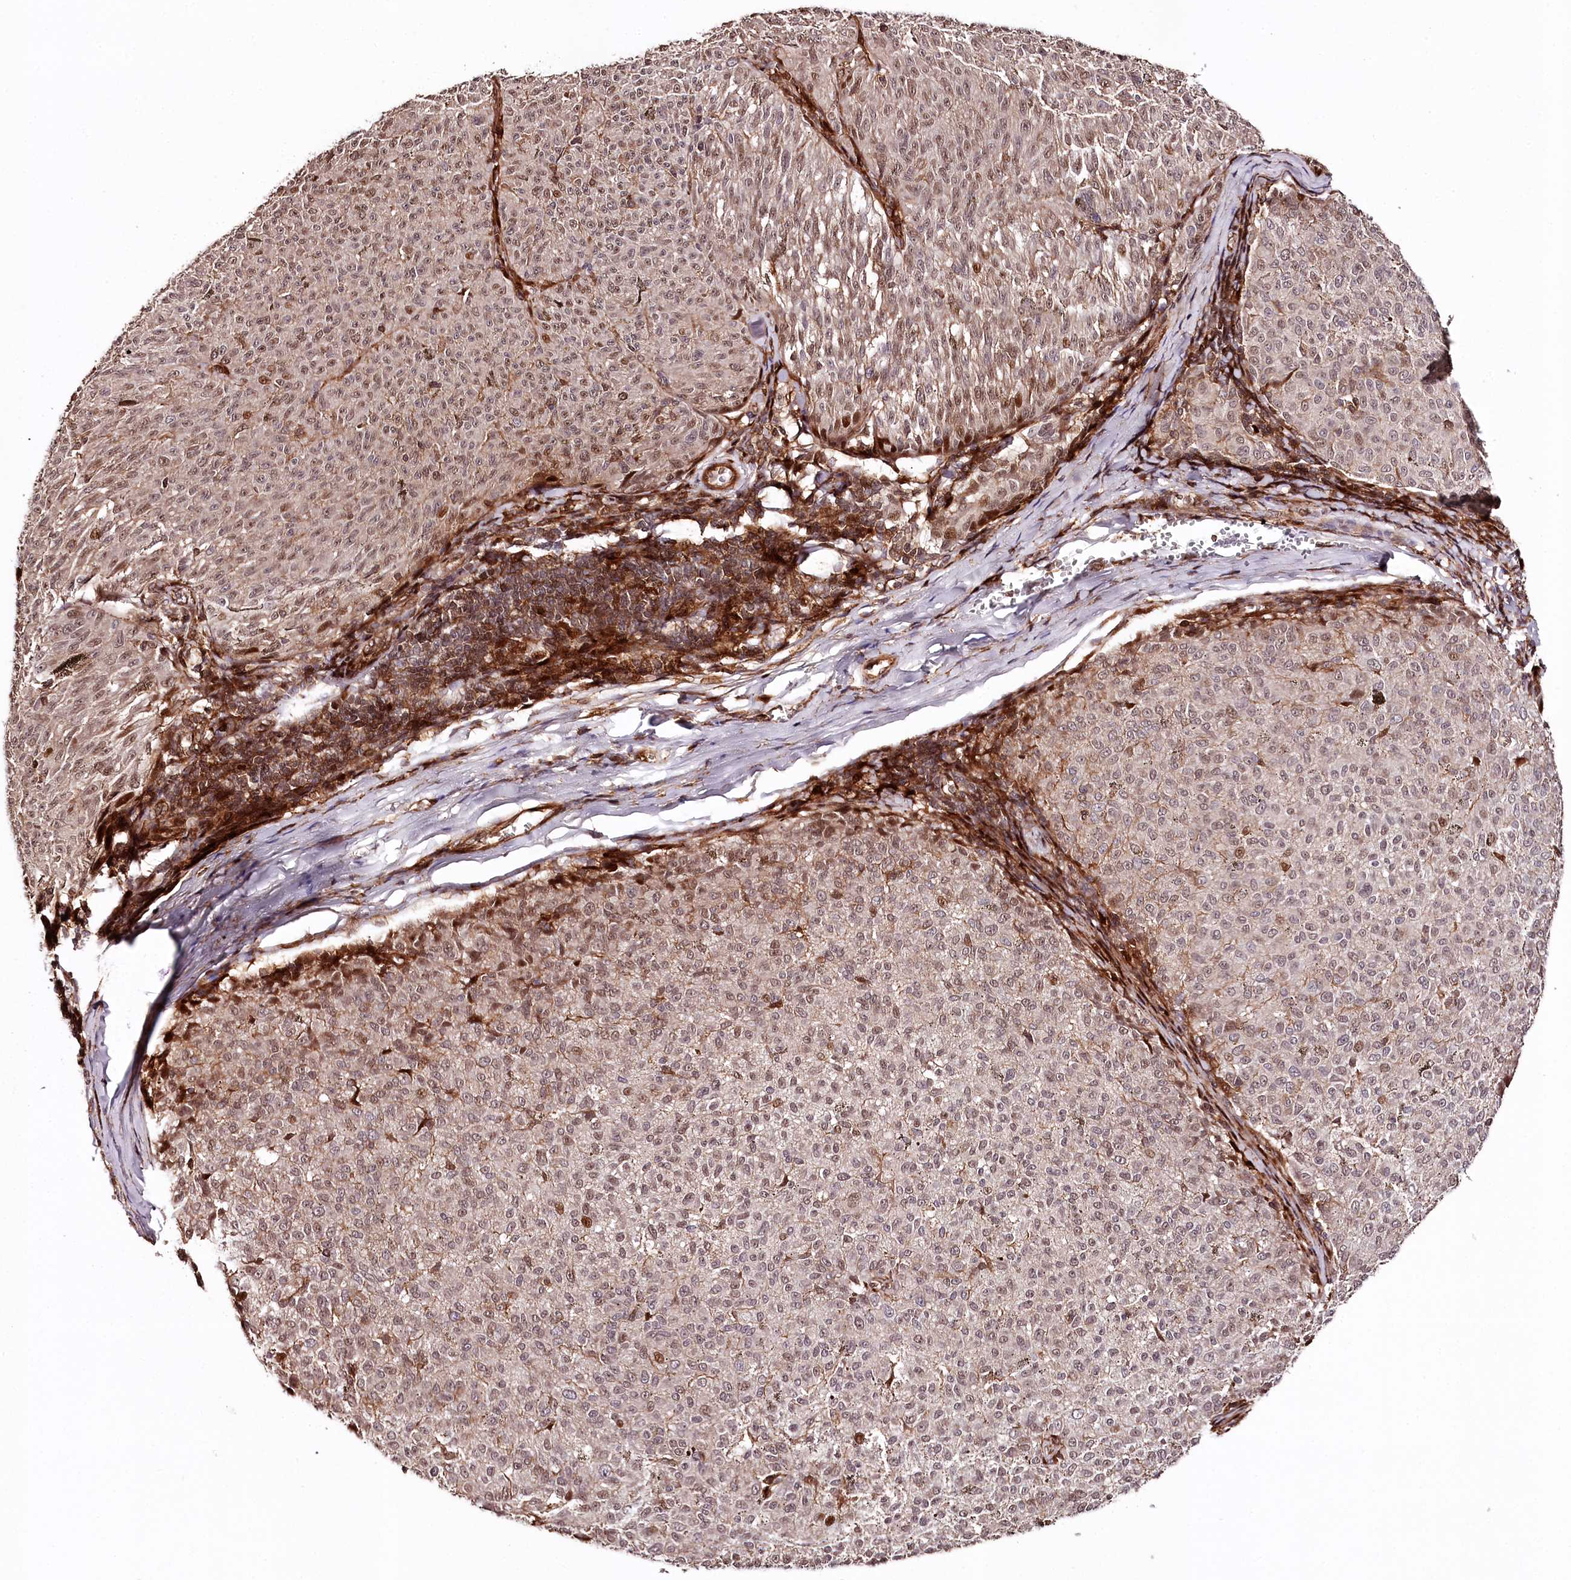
{"staining": {"intensity": "moderate", "quantity": "25%-75%", "location": "nuclear"}, "tissue": "melanoma", "cell_type": "Tumor cells", "image_type": "cancer", "snomed": [{"axis": "morphology", "description": "Malignant melanoma, NOS"}, {"axis": "topography", "description": "Skin"}], "caption": "This is a photomicrograph of immunohistochemistry (IHC) staining of malignant melanoma, which shows moderate staining in the nuclear of tumor cells.", "gene": "KIF14", "patient": {"sex": "female", "age": 72}}